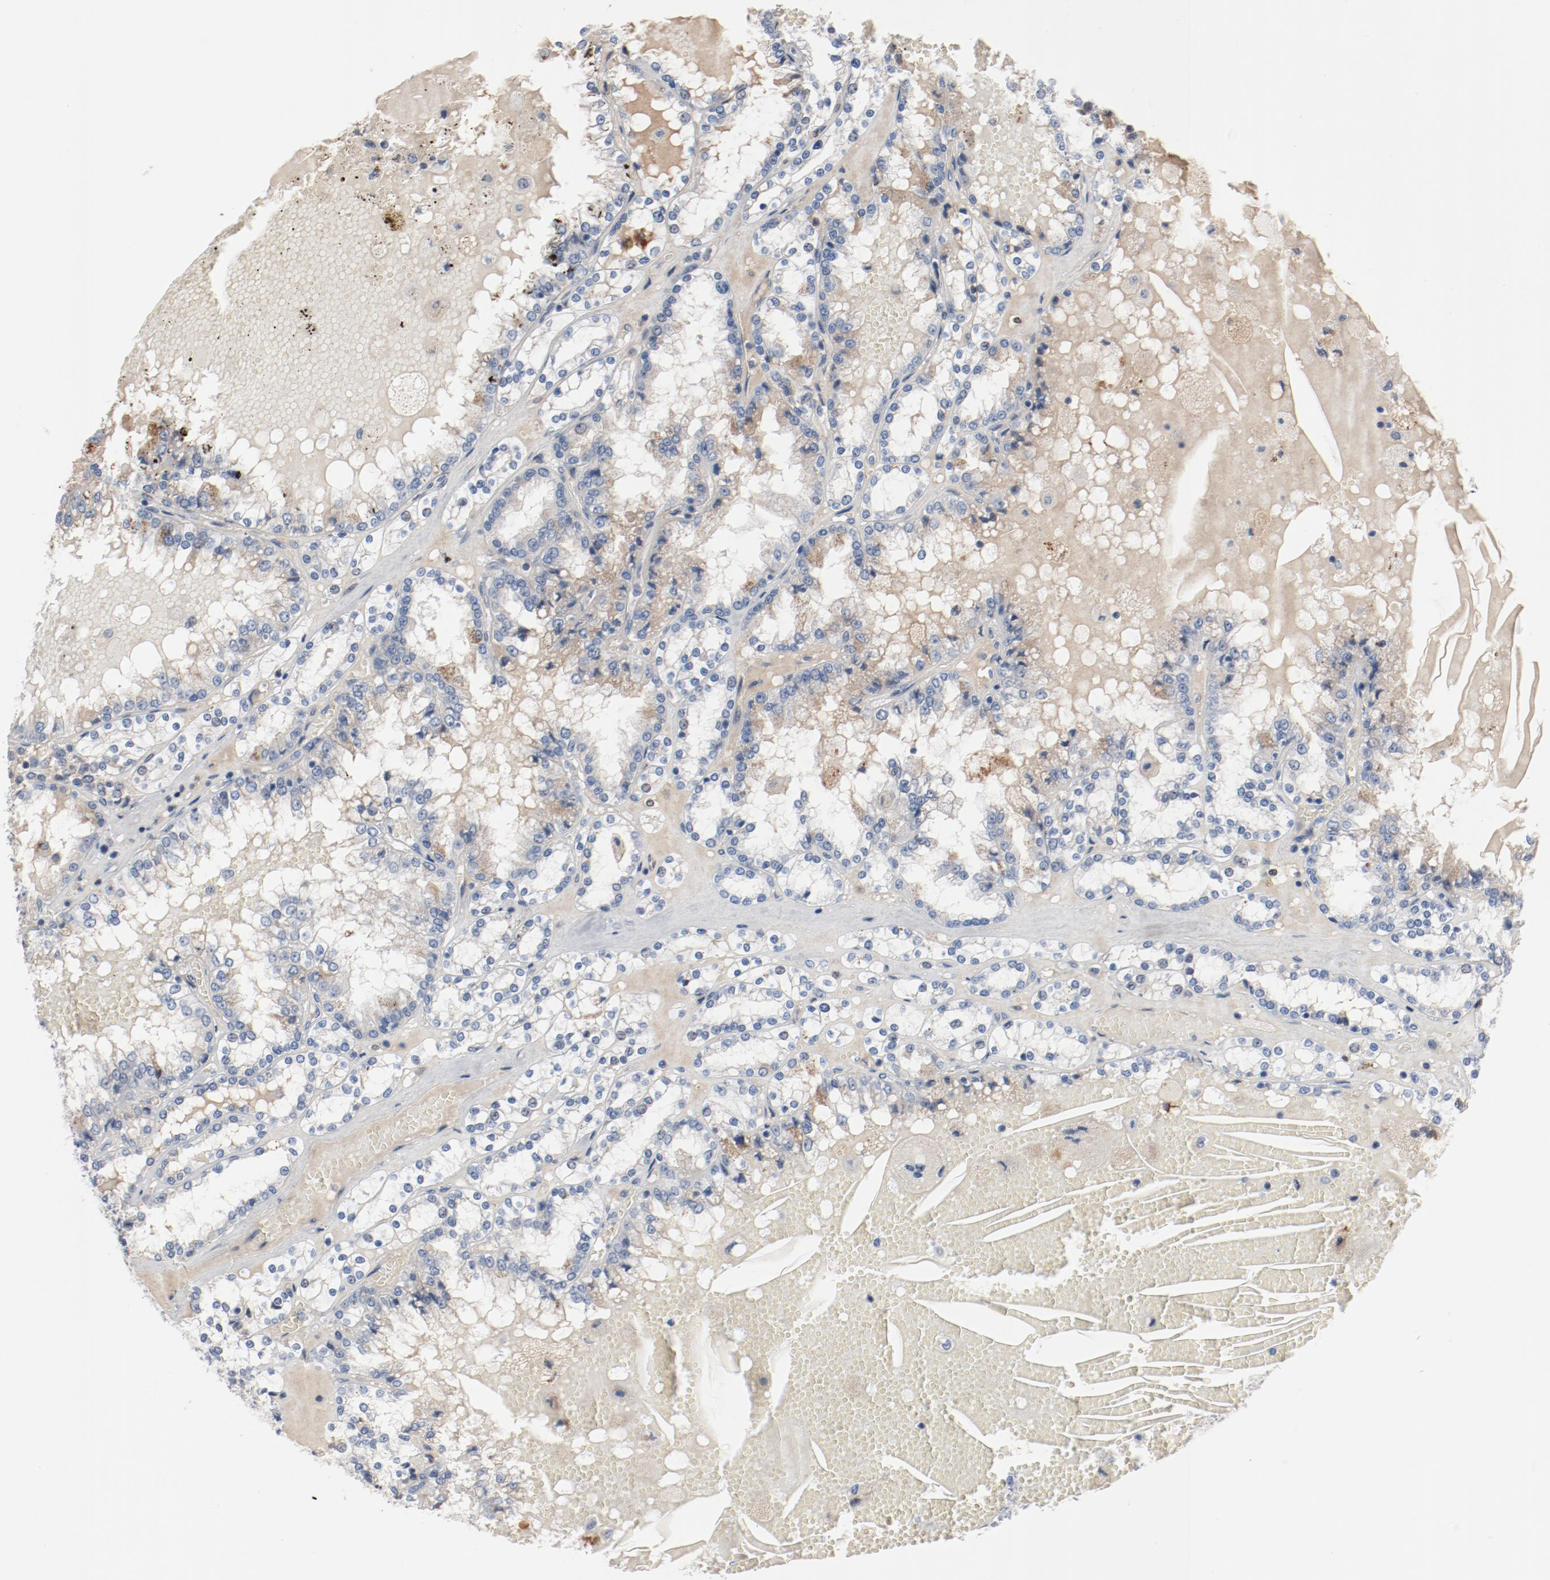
{"staining": {"intensity": "negative", "quantity": "none", "location": "none"}, "tissue": "renal cancer", "cell_type": "Tumor cells", "image_type": "cancer", "snomed": [{"axis": "morphology", "description": "Adenocarcinoma, NOS"}, {"axis": "topography", "description": "Kidney"}], "caption": "This micrograph is of renal cancer stained with immunohistochemistry (IHC) to label a protein in brown with the nuclei are counter-stained blue. There is no staining in tumor cells. (Brightfield microscopy of DAB IHC at high magnification).", "gene": "FOXP1", "patient": {"sex": "female", "age": 56}}